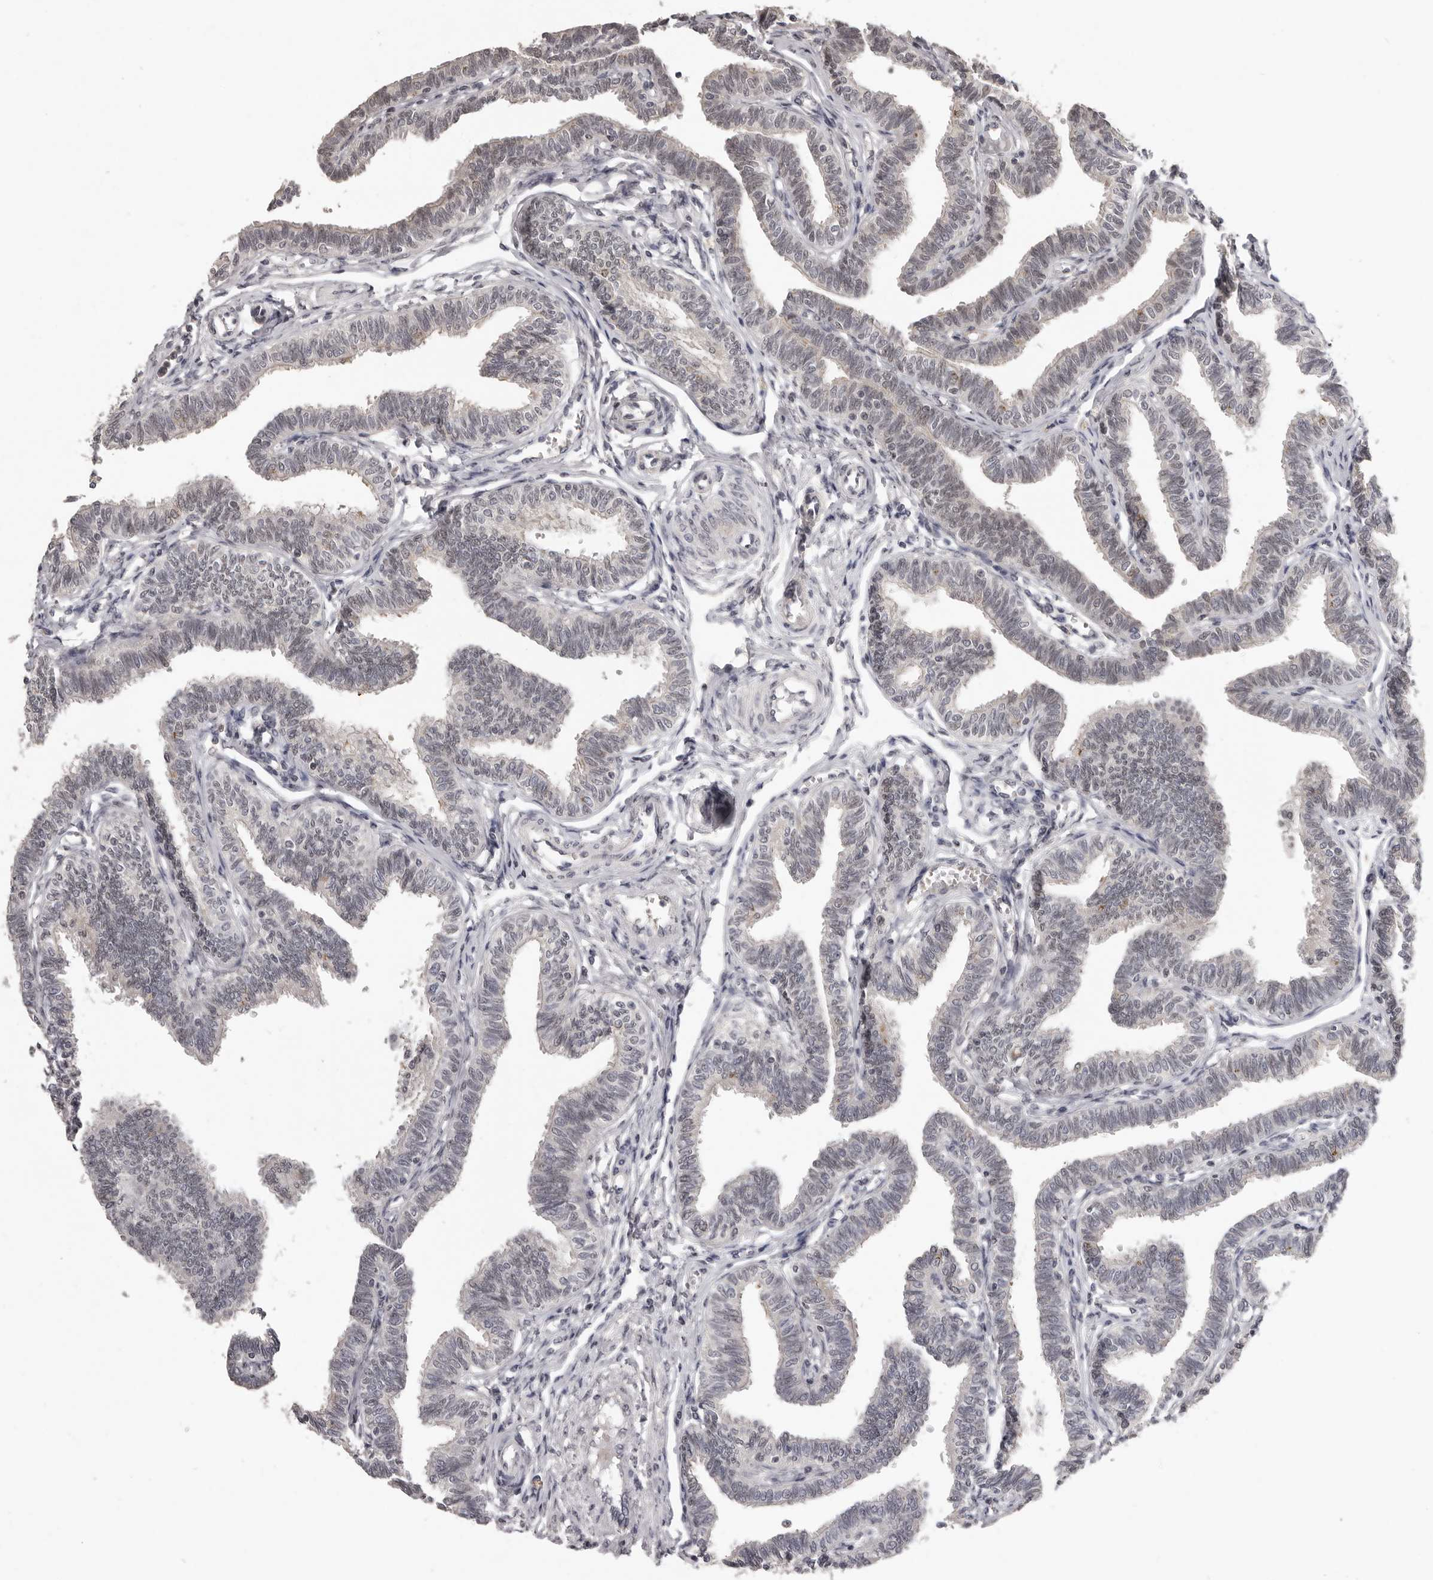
{"staining": {"intensity": "weak", "quantity": "25%-75%", "location": "cytoplasmic/membranous,nuclear"}, "tissue": "fallopian tube", "cell_type": "Glandular cells", "image_type": "normal", "snomed": [{"axis": "morphology", "description": "Normal tissue, NOS"}, {"axis": "topography", "description": "Fallopian tube"}, {"axis": "topography", "description": "Ovary"}], "caption": "Immunohistochemical staining of unremarkable fallopian tube displays low levels of weak cytoplasmic/membranous,nuclear staining in approximately 25%-75% of glandular cells.", "gene": "SRCAP", "patient": {"sex": "female", "age": 23}}